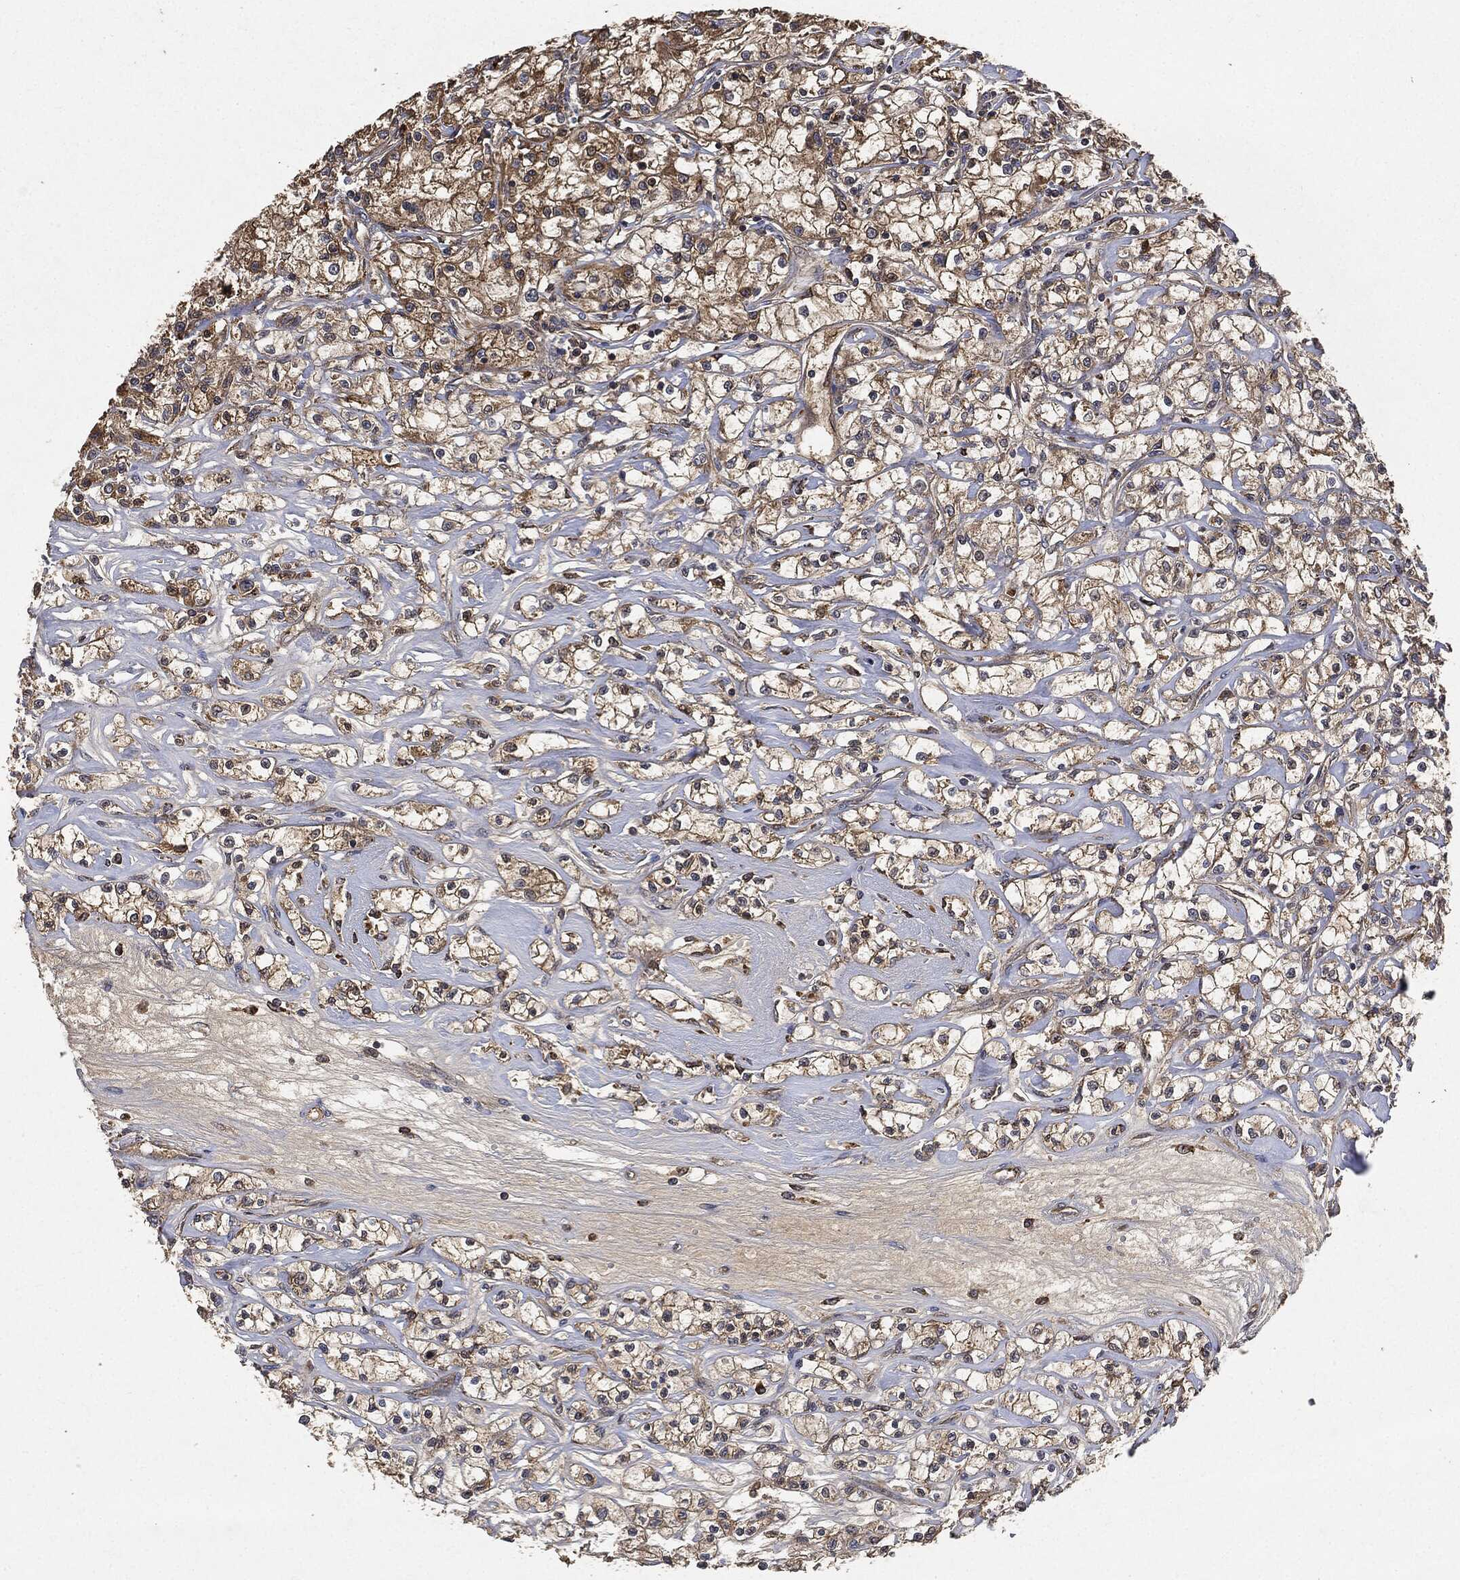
{"staining": {"intensity": "moderate", "quantity": ">75%", "location": "cytoplasmic/membranous"}, "tissue": "renal cancer", "cell_type": "Tumor cells", "image_type": "cancer", "snomed": [{"axis": "morphology", "description": "Adenocarcinoma, NOS"}, {"axis": "topography", "description": "Kidney"}], "caption": "A medium amount of moderate cytoplasmic/membranous expression is present in about >75% of tumor cells in adenocarcinoma (renal) tissue.", "gene": "BRAF", "patient": {"sex": "female", "age": 59}}